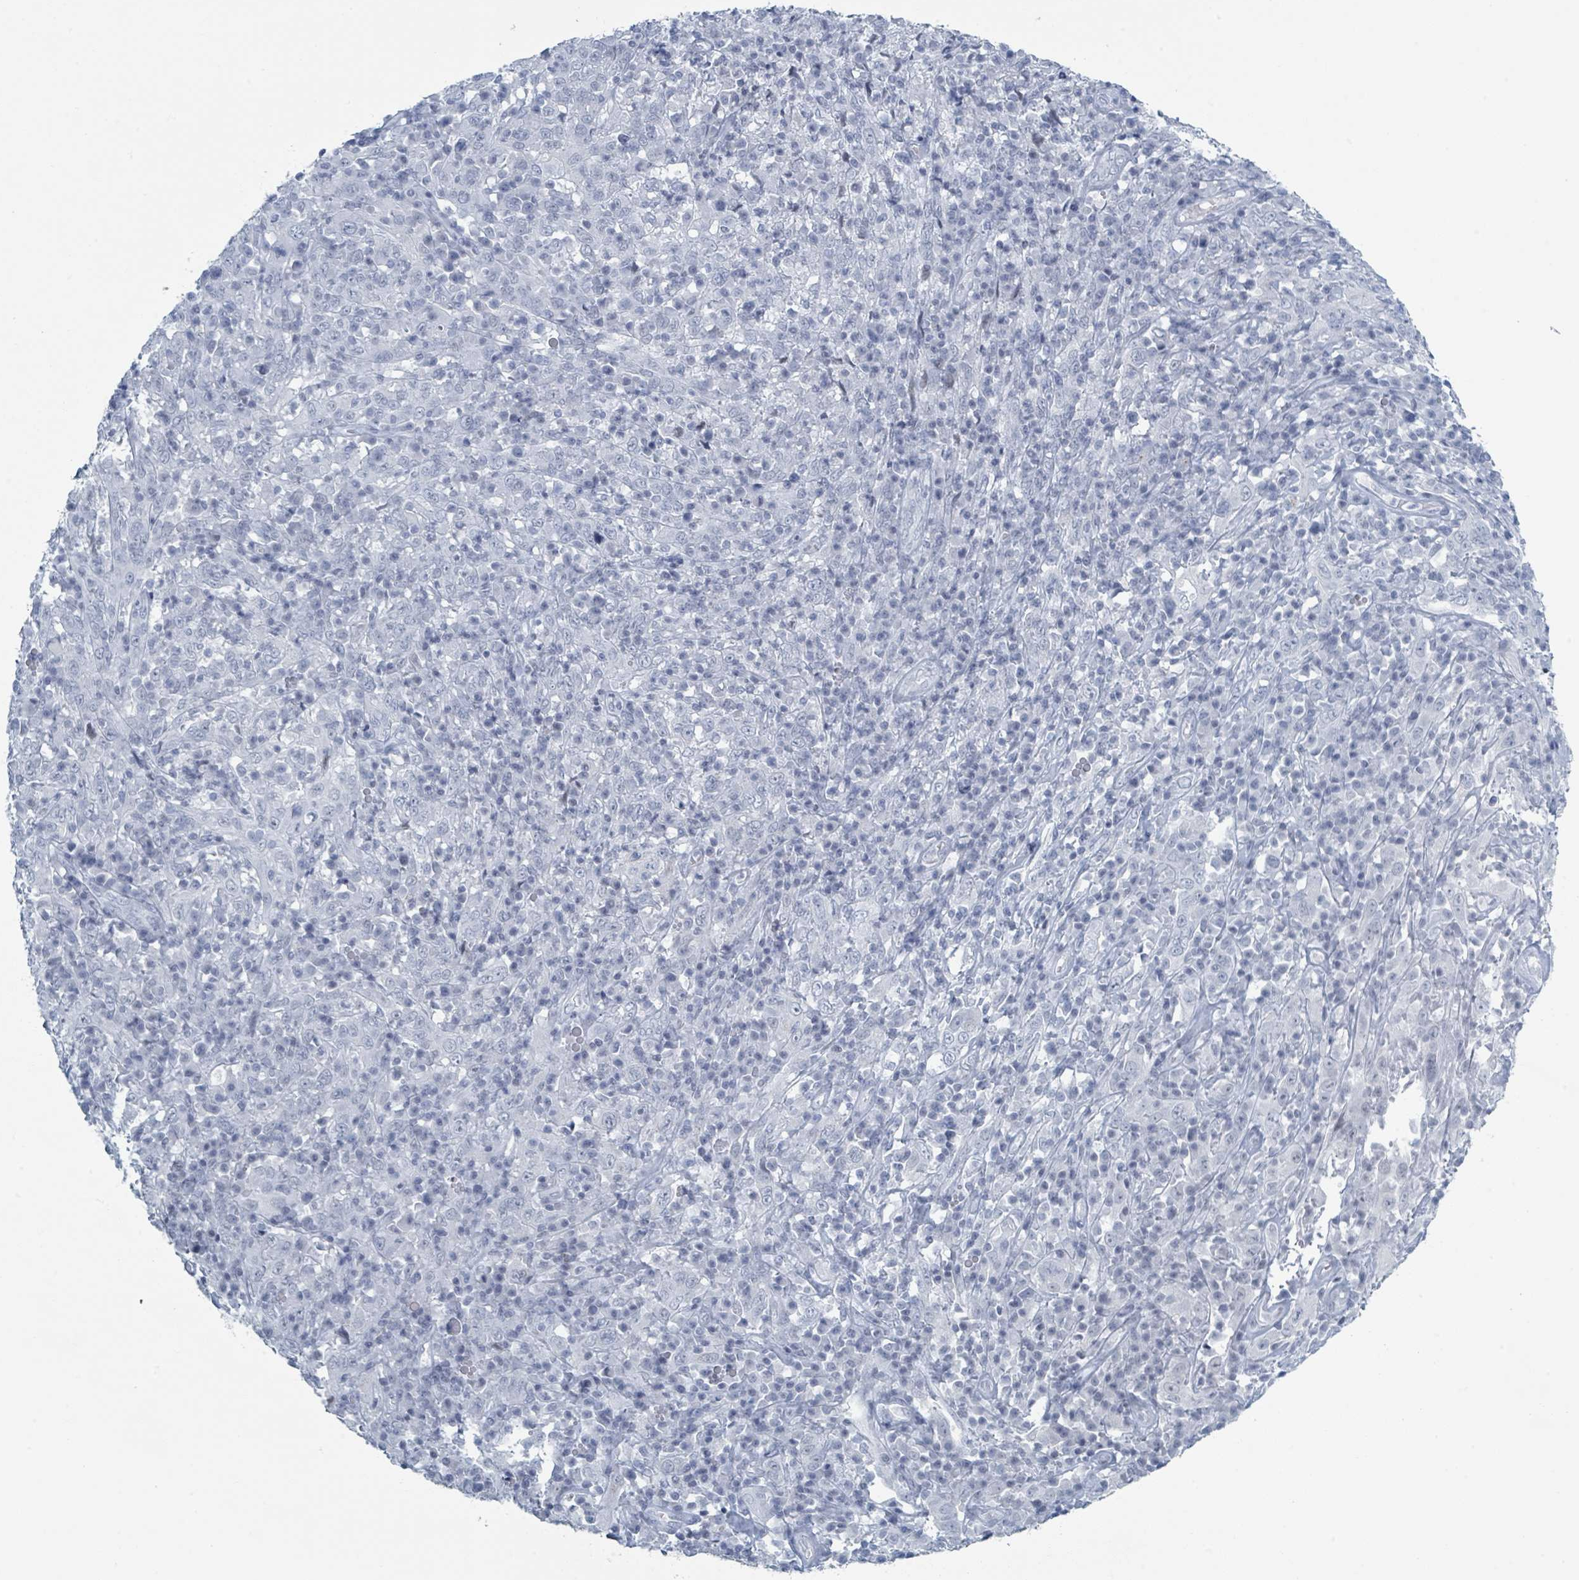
{"staining": {"intensity": "negative", "quantity": "none", "location": "none"}, "tissue": "cervical cancer", "cell_type": "Tumor cells", "image_type": "cancer", "snomed": [{"axis": "morphology", "description": "Squamous cell carcinoma, NOS"}, {"axis": "topography", "description": "Cervix"}], "caption": "Cervical cancer was stained to show a protein in brown. There is no significant staining in tumor cells.", "gene": "GPR15LG", "patient": {"sex": "female", "age": 46}}